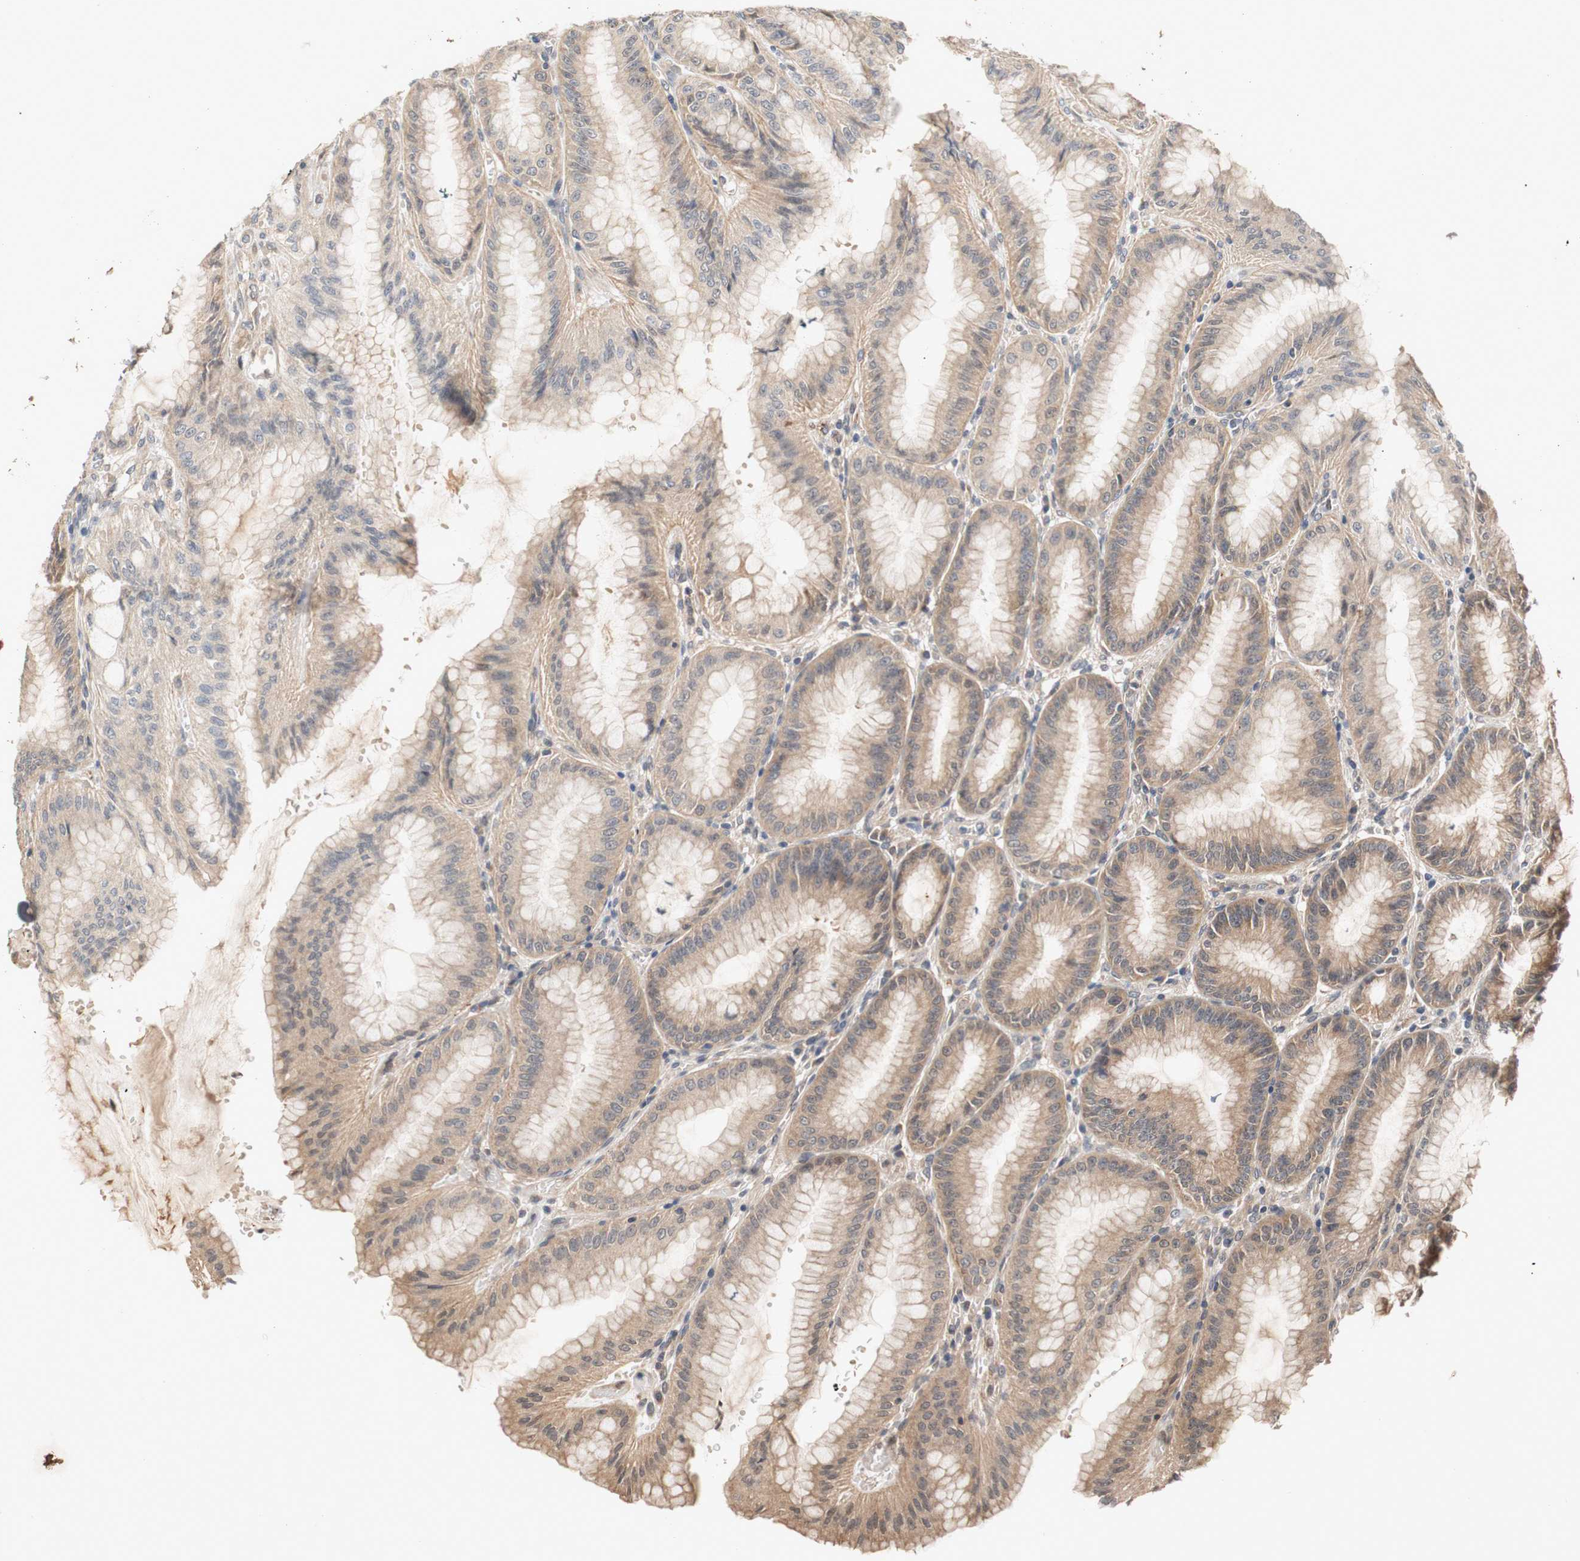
{"staining": {"intensity": "moderate", "quantity": ">75%", "location": "cytoplasmic/membranous,nuclear"}, "tissue": "stomach", "cell_type": "Glandular cells", "image_type": "normal", "snomed": [{"axis": "morphology", "description": "Normal tissue, NOS"}, {"axis": "topography", "description": "Stomach, lower"}], "caption": "Benign stomach displays moderate cytoplasmic/membranous,nuclear staining in approximately >75% of glandular cells.", "gene": "PIN1", "patient": {"sex": "male", "age": 71}}